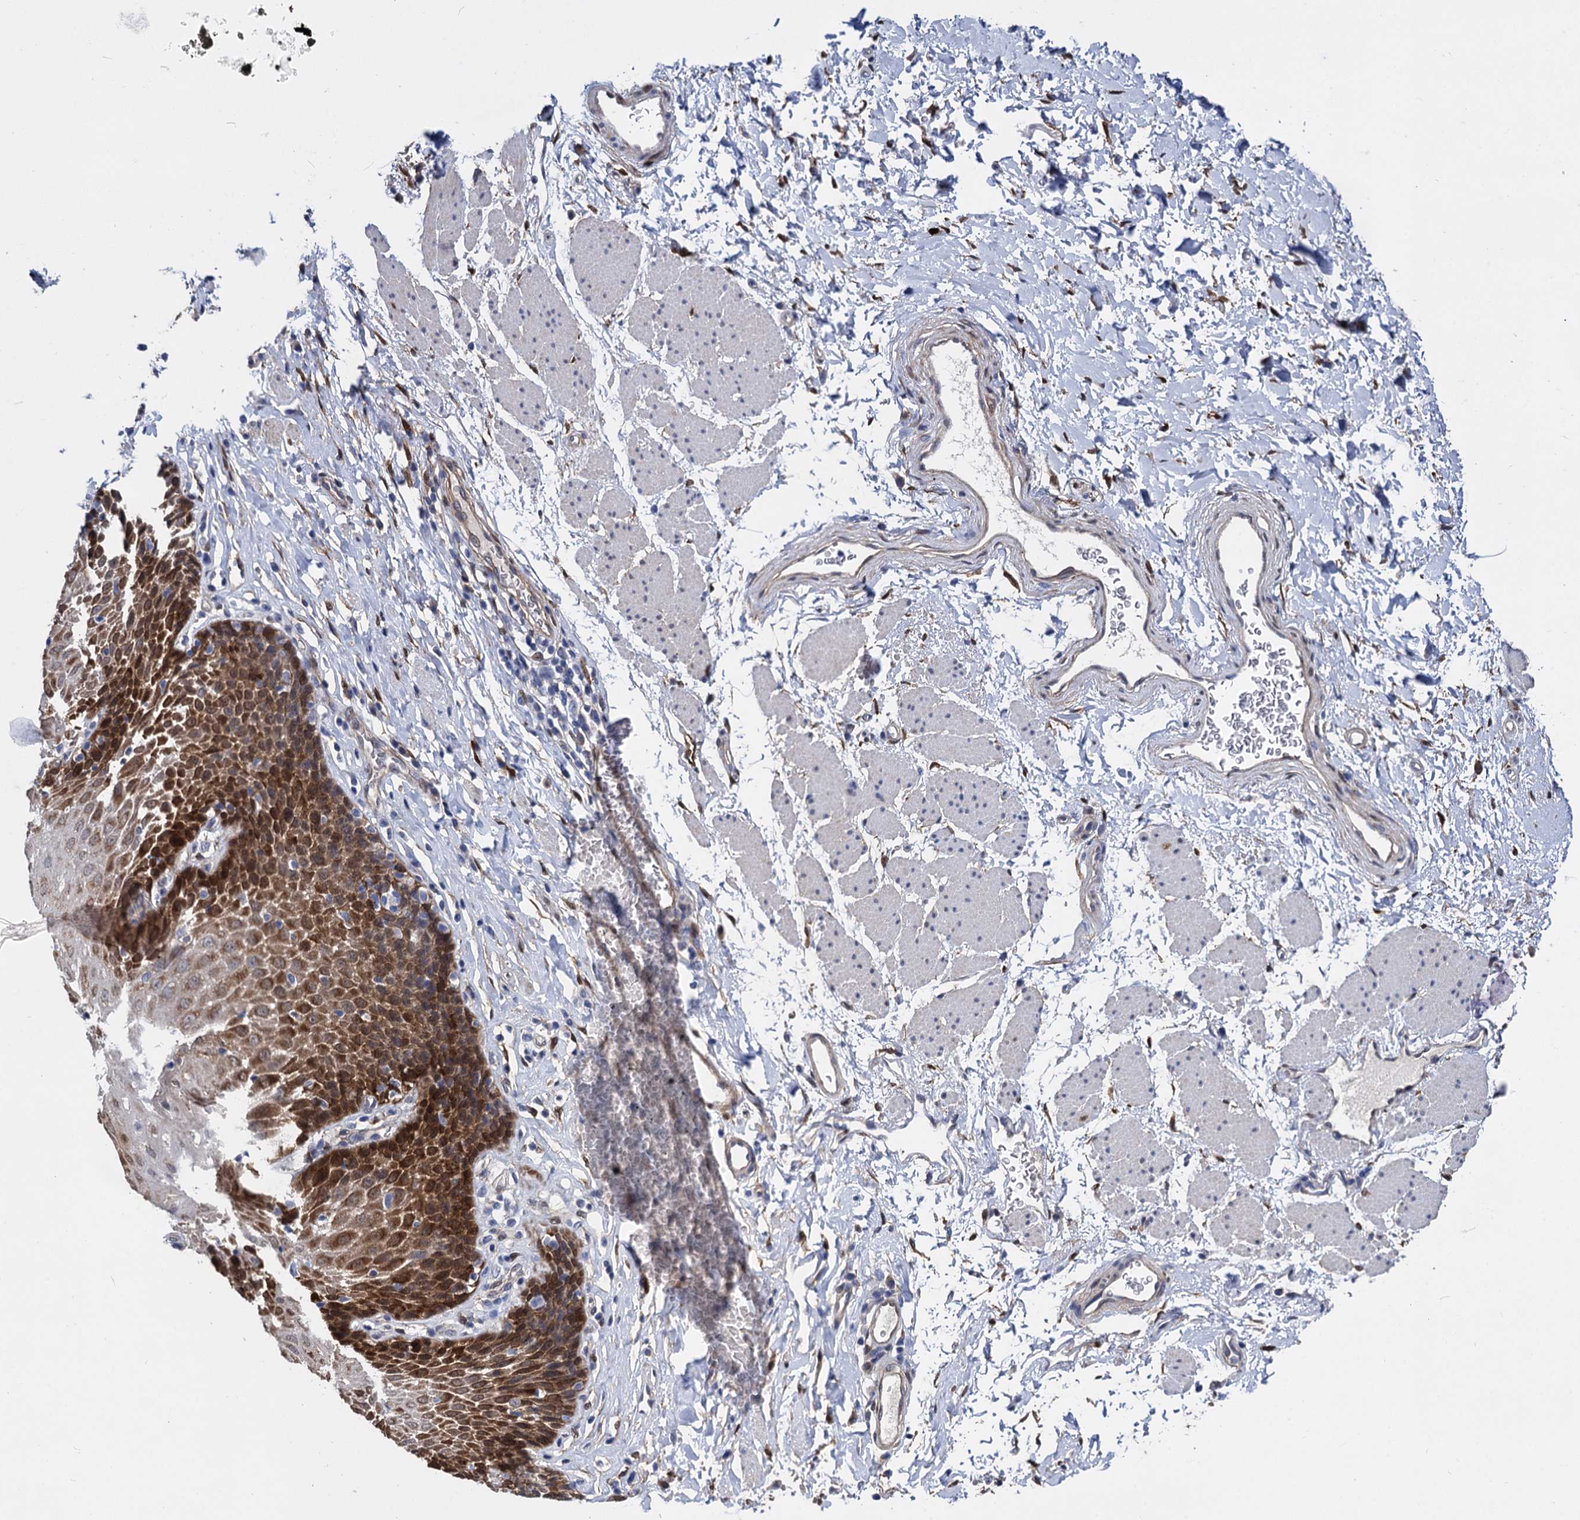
{"staining": {"intensity": "moderate", "quantity": "25%-75%", "location": "cytoplasmic/membranous"}, "tissue": "esophagus", "cell_type": "Squamous epithelial cells", "image_type": "normal", "snomed": [{"axis": "morphology", "description": "Normal tissue, NOS"}, {"axis": "topography", "description": "Esophagus"}], "caption": "Esophagus stained with immunohistochemistry reveals moderate cytoplasmic/membranous positivity in approximately 25%-75% of squamous epithelial cells. The staining was performed using DAB, with brown indicating positive protein expression. Nuclei are stained blue with hematoxylin.", "gene": "GSTM3", "patient": {"sex": "female", "age": 61}}